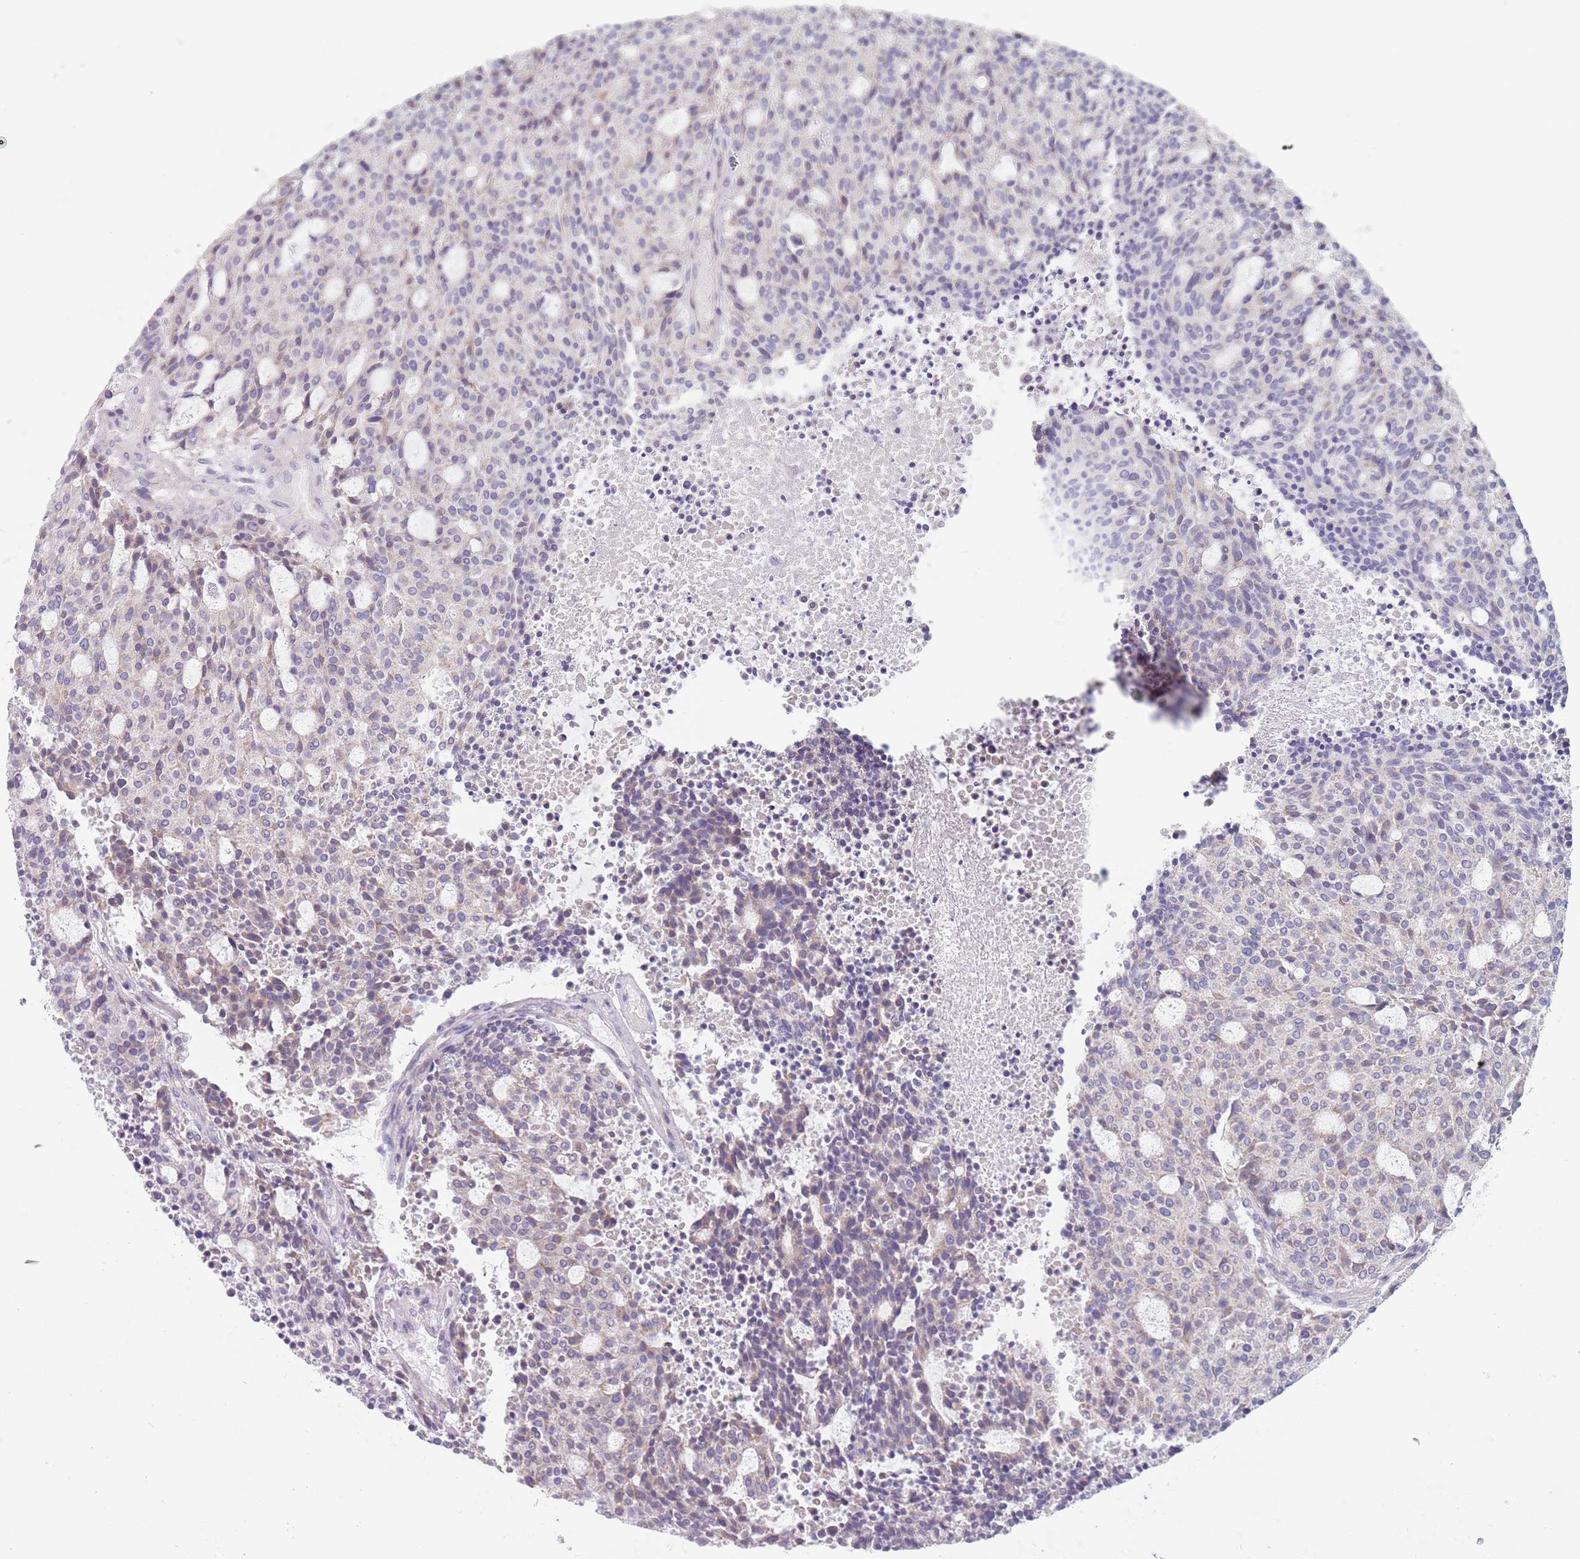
{"staining": {"intensity": "negative", "quantity": "none", "location": "none"}, "tissue": "carcinoid", "cell_type": "Tumor cells", "image_type": "cancer", "snomed": [{"axis": "morphology", "description": "Carcinoid, malignant, NOS"}, {"axis": "topography", "description": "Pancreas"}], "caption": "IHC histopathology image of neoplastic tissue: human carcinoid stained with DAB displays no significant protein expression in tumor cells.", "gene": "DDX4", "patient": {"sex": "female", "age": 54}}